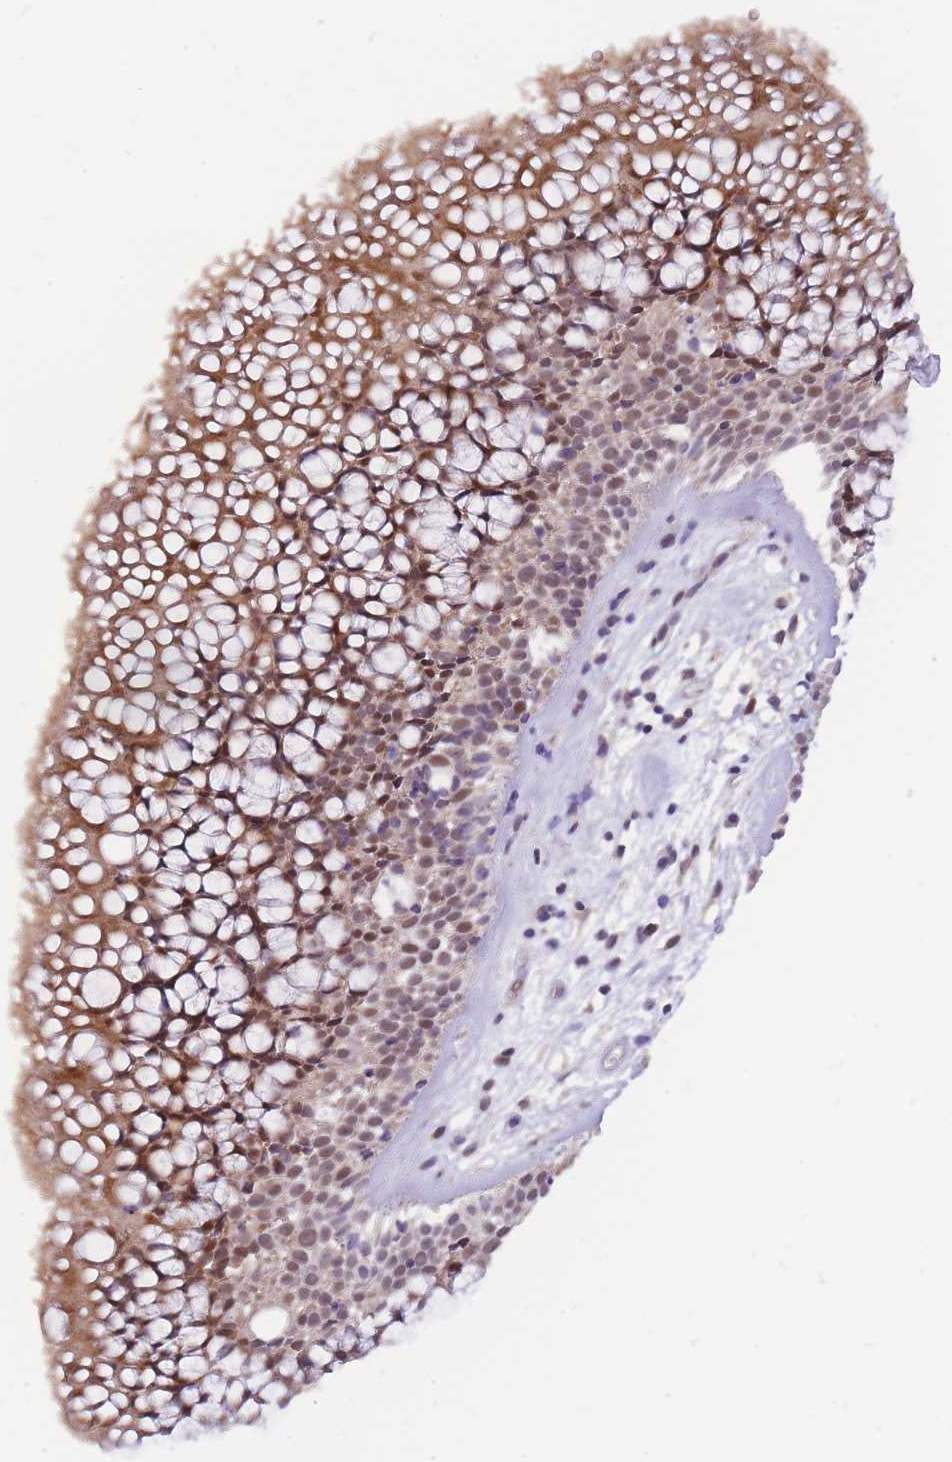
{"staining": {"intensity": "moderate", "quantity": ">75%", "location": "cytoplasmic/membranous,nuclear"}, "tissue": "nasopharynx", "cell_type": "Respiratory epithelial cells", "image_type": "normal", "snomed": [{"axis": "morphology", "description": "Normal tissue, NOS"}, {"axis": "topography", "description": "Nasopharynx"}], "caption": "Immunohistochemistry (DAB (3,3'-diaminobenzidine)) staining of unremarkable human nasopharynx displays moderate cytoplasmic/membranous,nuclear protein expression in approximately >75% of respiratory epithelial cells. (Stains: DAB in brown, nuclei in blue, Microscopy: brightfield microscopy at high magnification).", "gene": "MINDY2", "patient": {"sex": "male", "age": 65}}